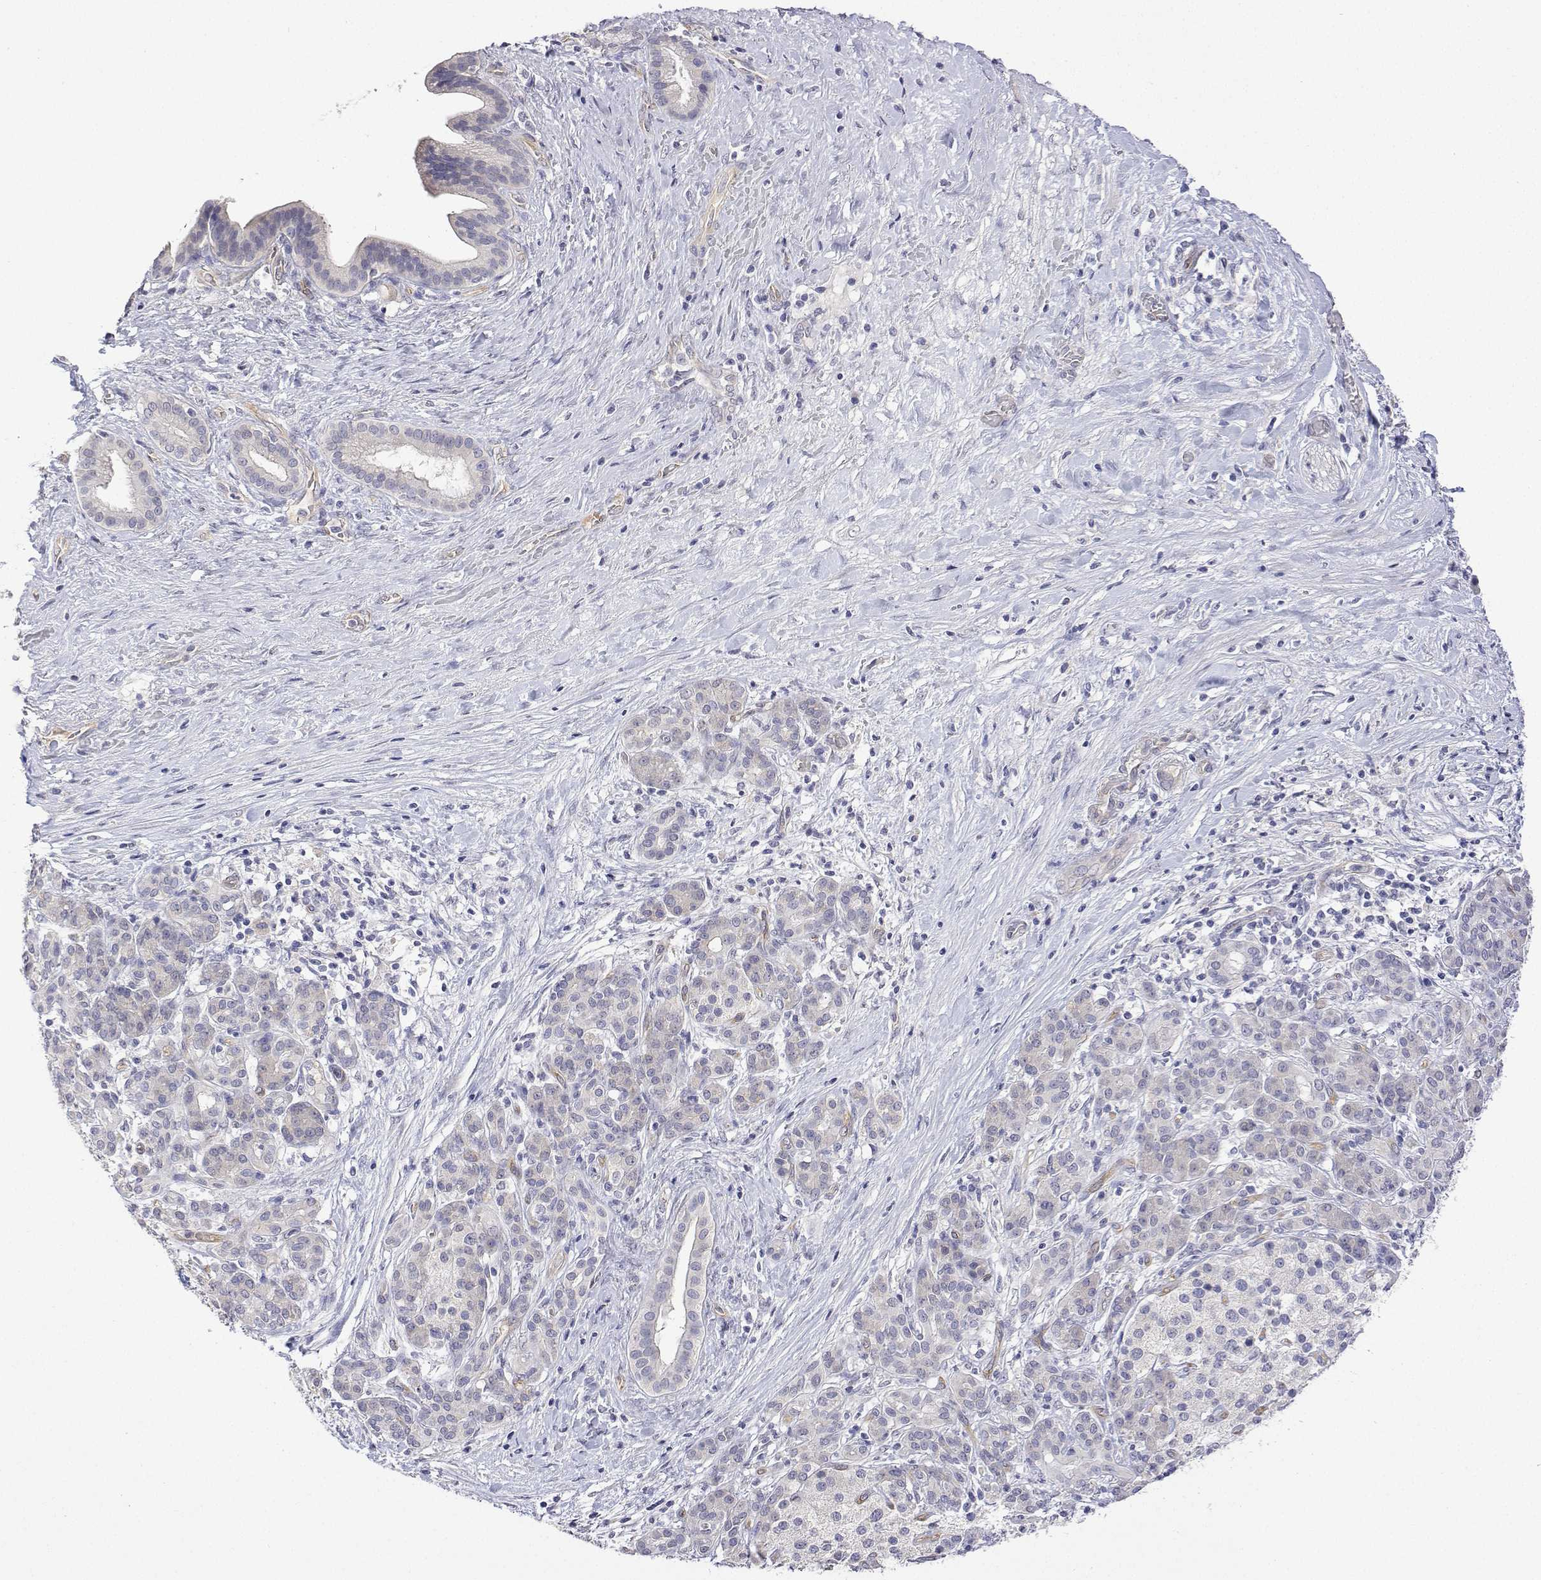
{"staining": {"intensity": "negative", "quantity": "none", "location": "none"}, "tissue": "pancreatic cancer", "cell_type": "Tumor cells", "image_type": "cancer", "snomed": [{"axis": "morphology", "description": "Adenocarcinoma, NOS"}, {"axis": "topography", "description": "Pancreas"}], "caption": "The histopathology image displays no significant positivity in tumor cells of pancreatic cancer (adenocarcinoma).", "gene": "PLCB1", "patient": {"sex": "male", "age": 44}}